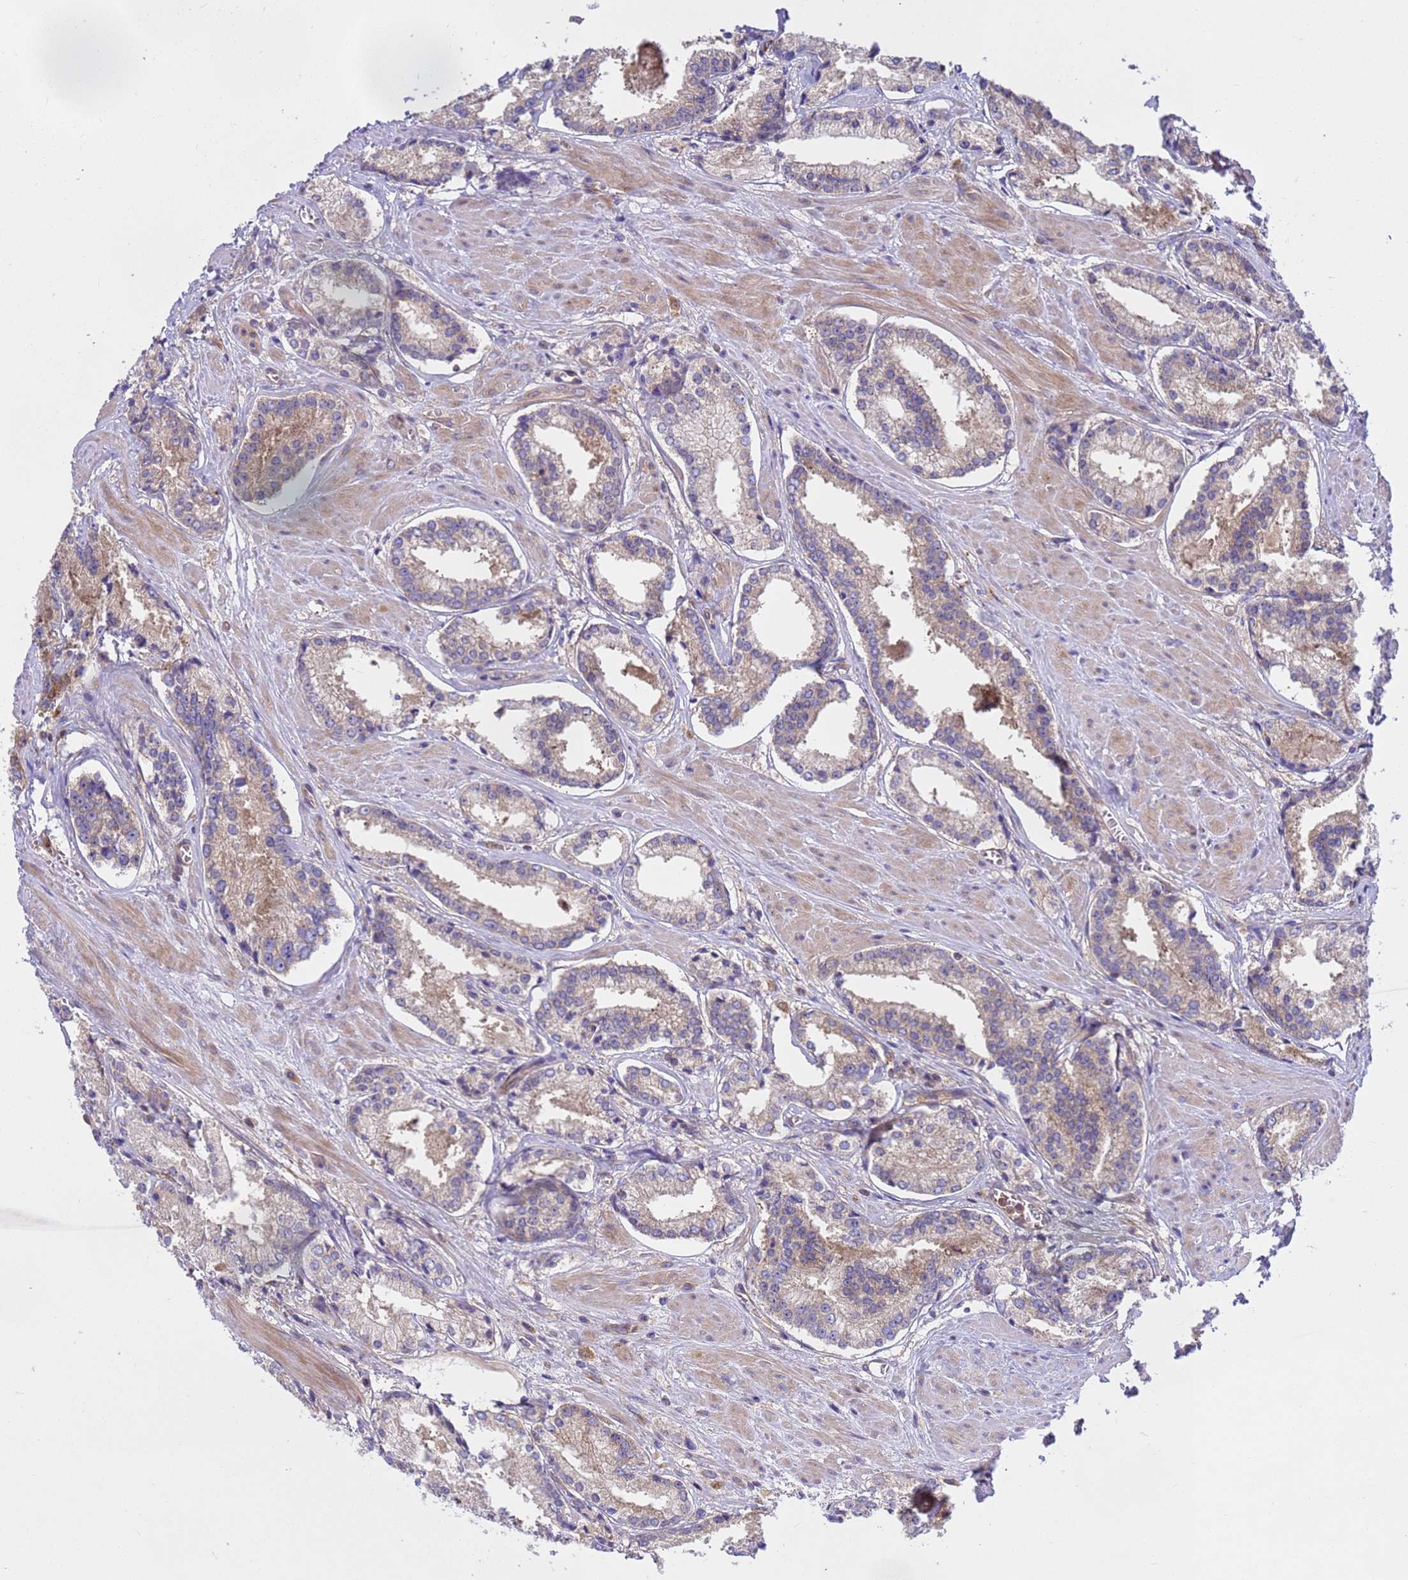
{"staining": {"intensity": "moderate", "quantity": "25%-75%", "location": "cytoplasmic/membranous"}, "tissue": "prostate cancer", "cell_type": "Tumor cells", "image_type": "cancer", "snomed": [{"axis": "morphology", "description": "Adenocarcinoma, Low grade"}, {"axis": "topography", "description": "Prostate"}], "caption": "IHC of human prostate adenocarcinoma (low-grade) reveals medium levels of moderate cytoplasmic/membranous expression in about 25%-75% of tumor cells.", "gene": "BECN1", "patient": {"sex": "male", "age": 54}}